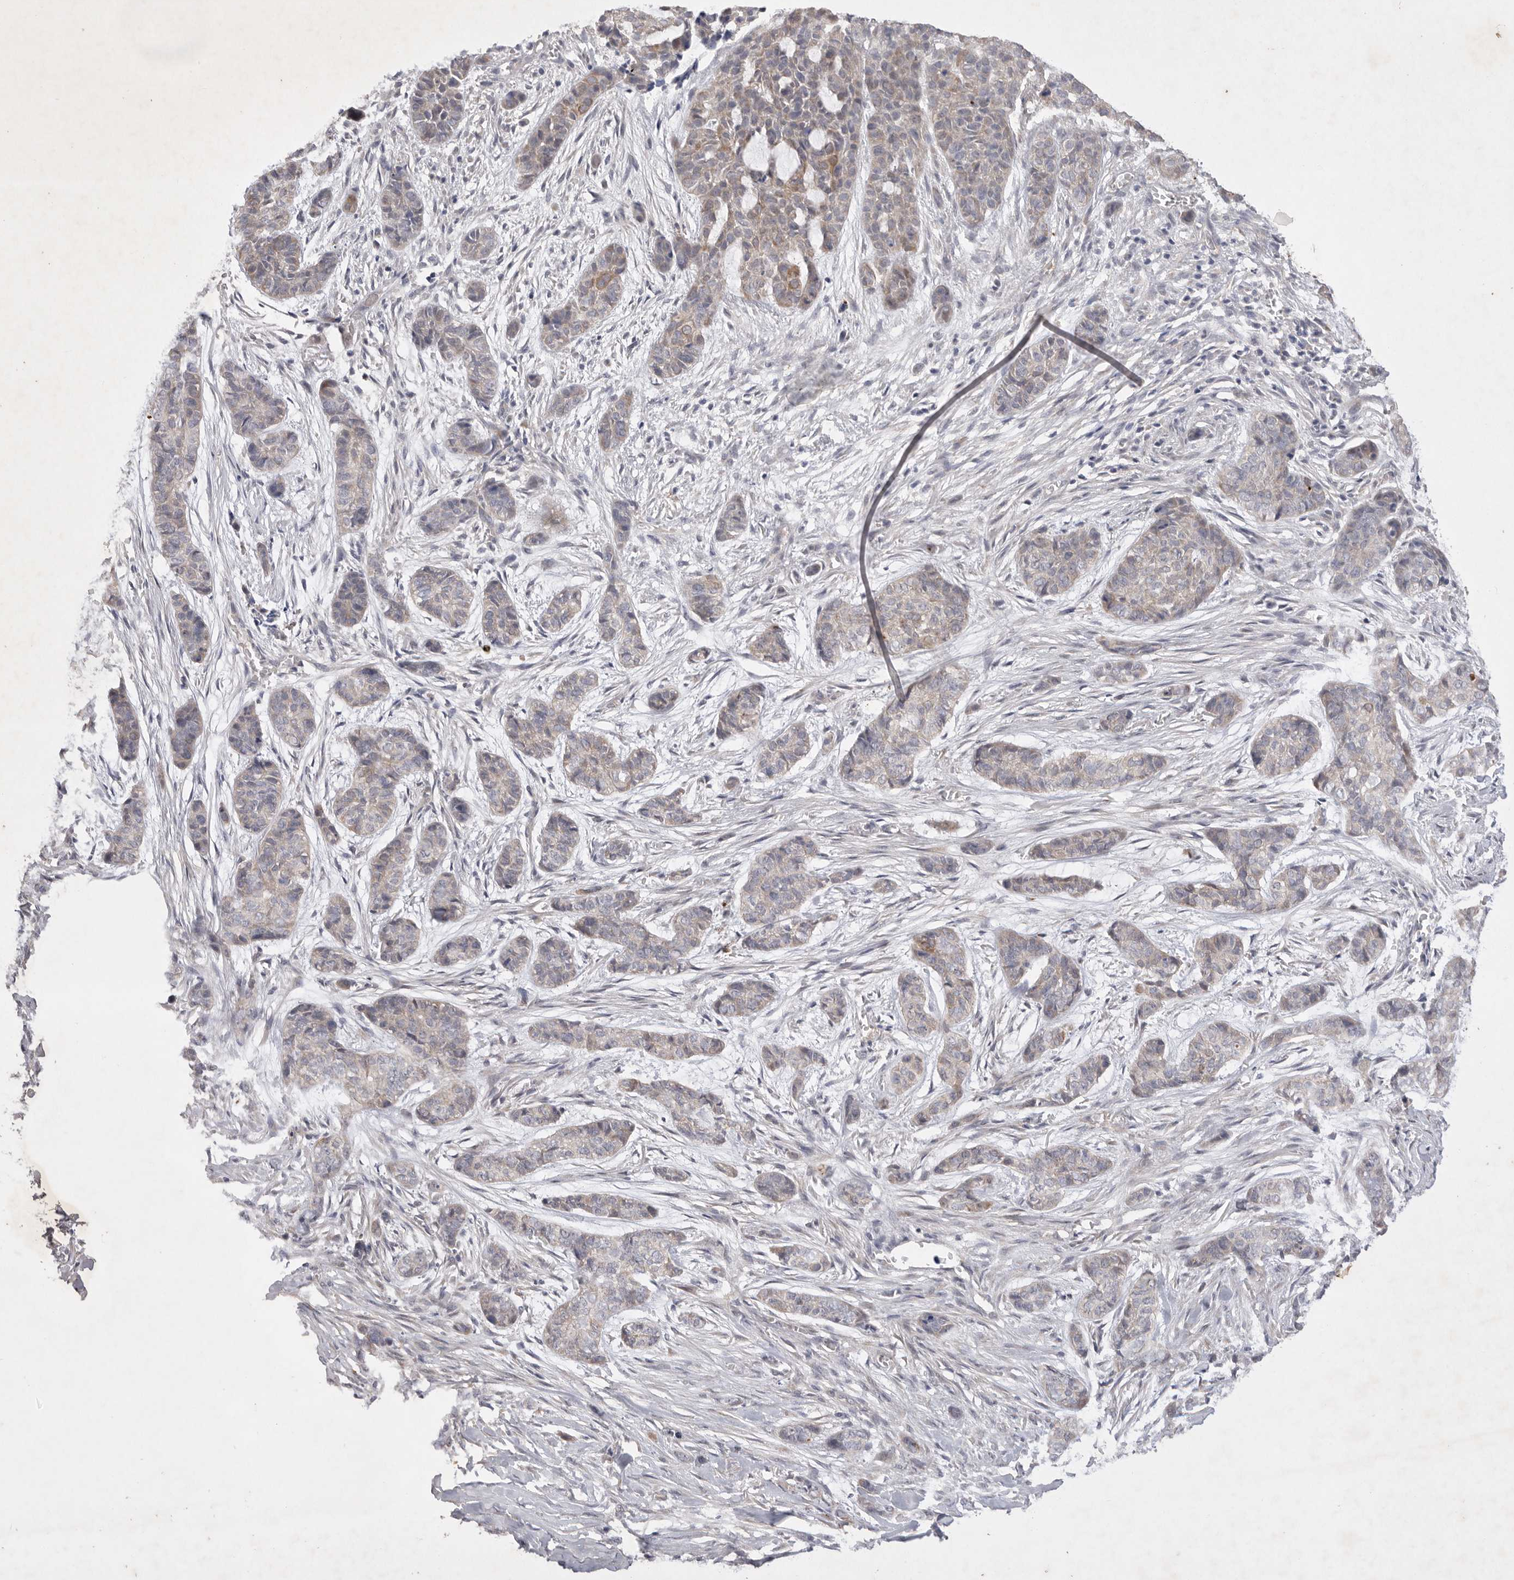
{"staining": {"intensity": "weak", "quantity": "<25%", "location": "cytoplasmic/membranous"}, "tissue": "skin cancer", "cell_type": "Tumor cells", "image_type": "cancer", "snomed": [{"axis": "morphology", "description": "Basal cell carcinoma"}, {"axis": "topography", "description": "Skin"}], "caption": "Skin cancer stained for a protein using immunohistochemistry shows no expression tumor cells.", "gene": "PTPDC1", "patient": {"sex": "female", "age": 64}}